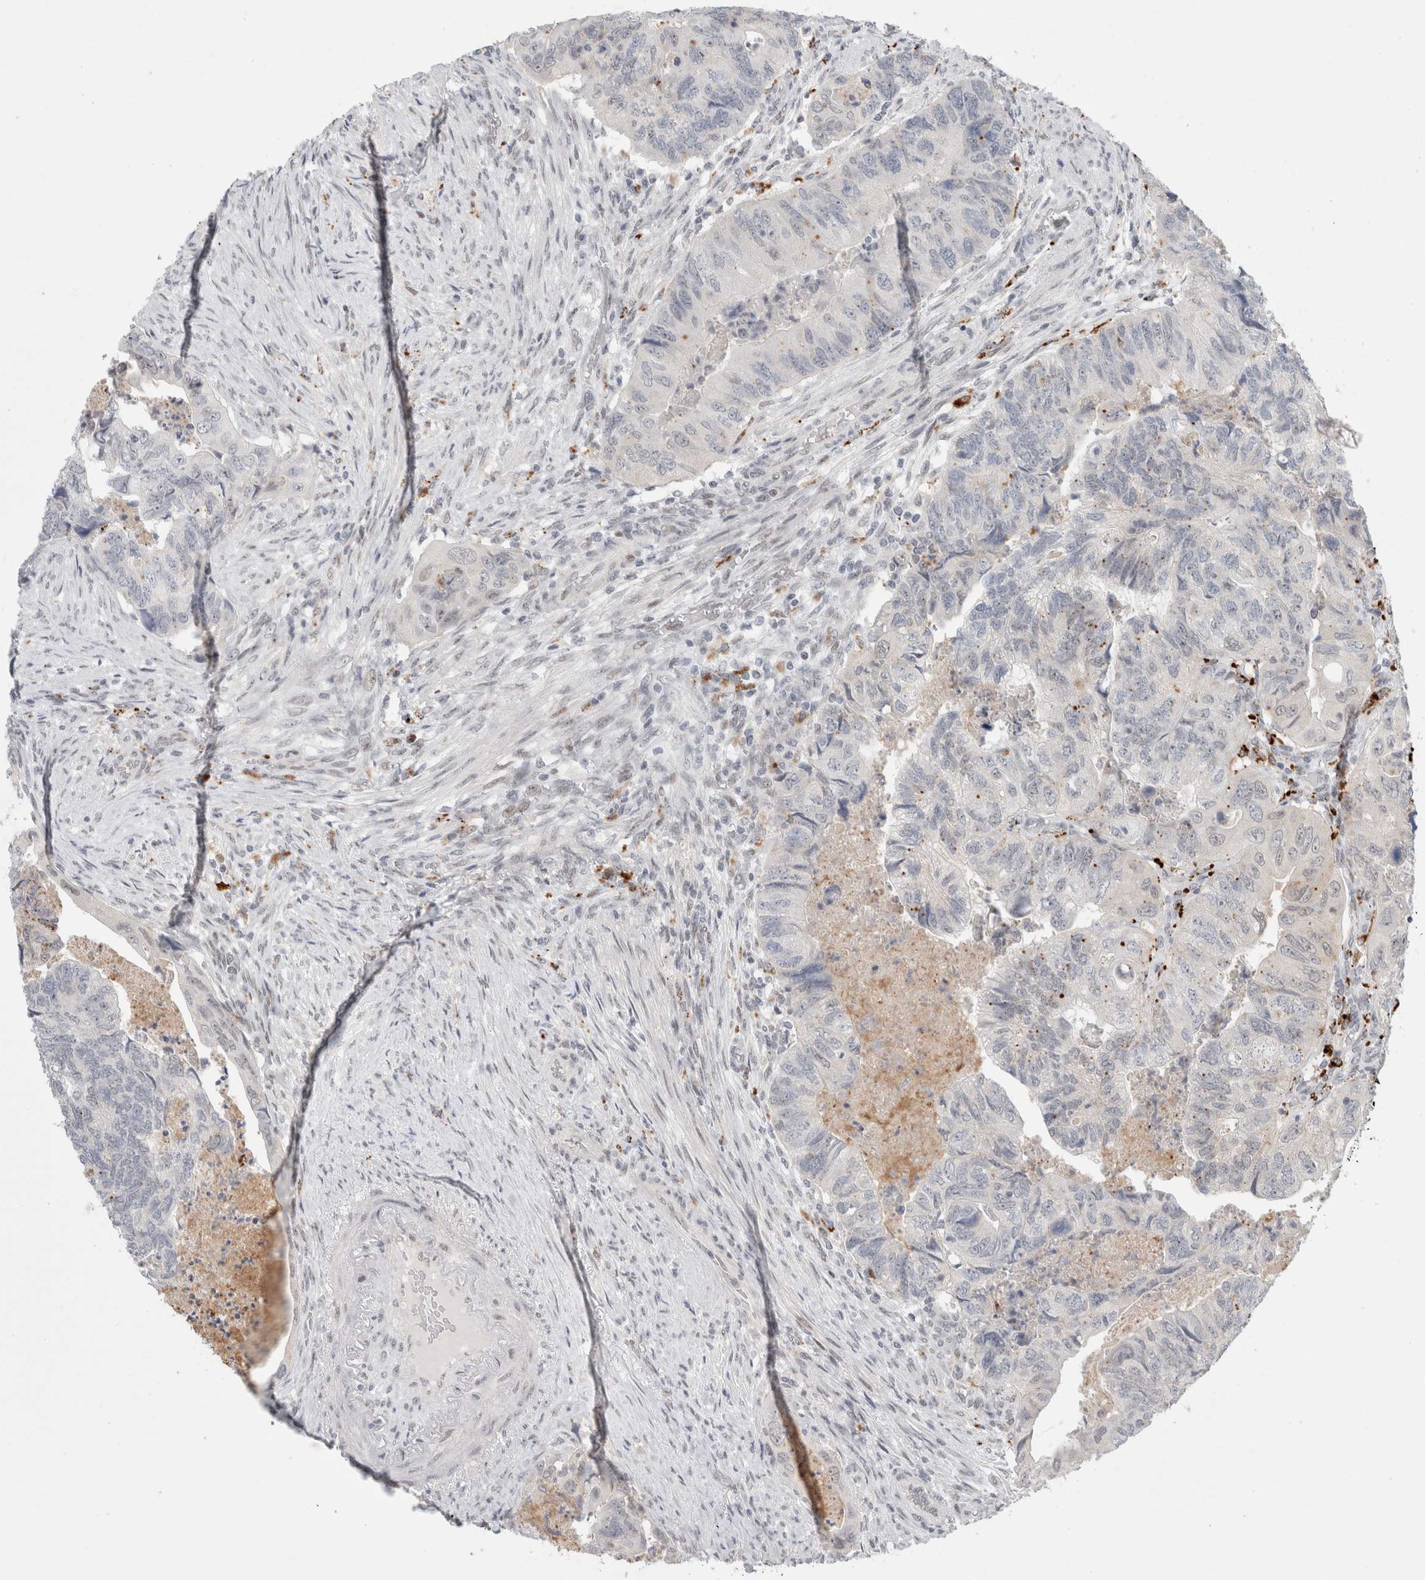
{"staining": {"intensity": "negative", "quantity": "none", "location": "none"}, "tissue": "colorectal cancer", "cell_type": "Tumor cells", "image_type": "cancer", "snomed": [{"axis": "morphology", "description": "Adenocarcinoma, NOS"}, {"axis": "topography", "description": "Rectum"}], "caption": "A photomicrograph of adenocarcinoma (colorectal) stained for a protein exhibits no brown staining in tumor cells.", "gene": "SENP6", "patient": {"sex": "male", "age": 63}}